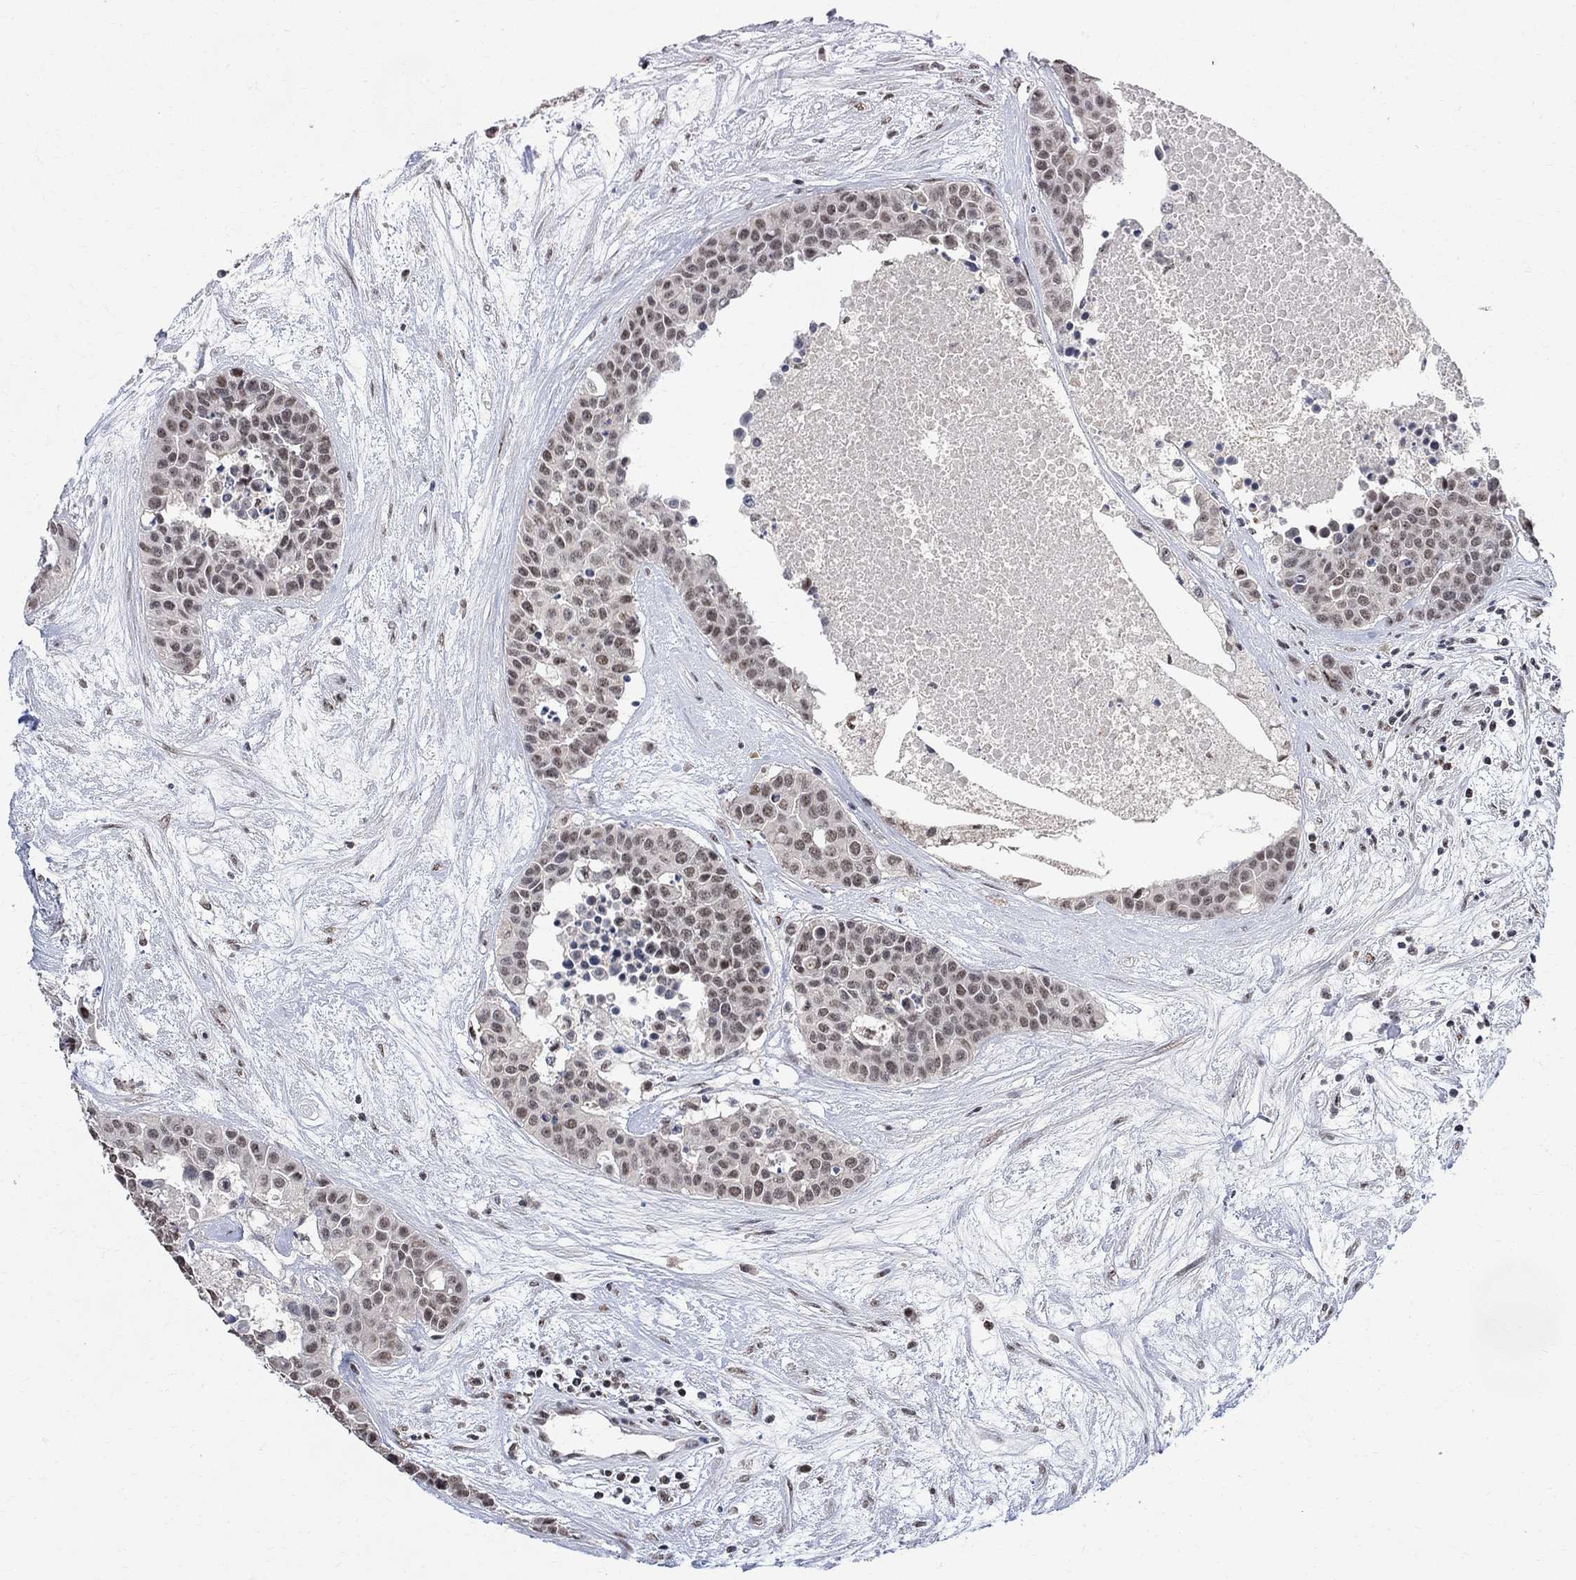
{"staining": {"intensity": "weak", "quantity": "25%-75%", "location": "nuclear"}, "tissue": "carcinoid", "cell_type": "Tumor cells", "image_type": "cancer", "snomed": [{"axis": "morphology", "description": "Carcinoid, malignant, NOS"}, {"axis": "topography", "description": "Colon"}], "caption": "Tumor cells demonstrate low levels of weak nuclear staining in about 25%-75% of cells in human malignant carcinoid.", "gene": "E4F1", "patient": {"sex": "male", "age": 81}}